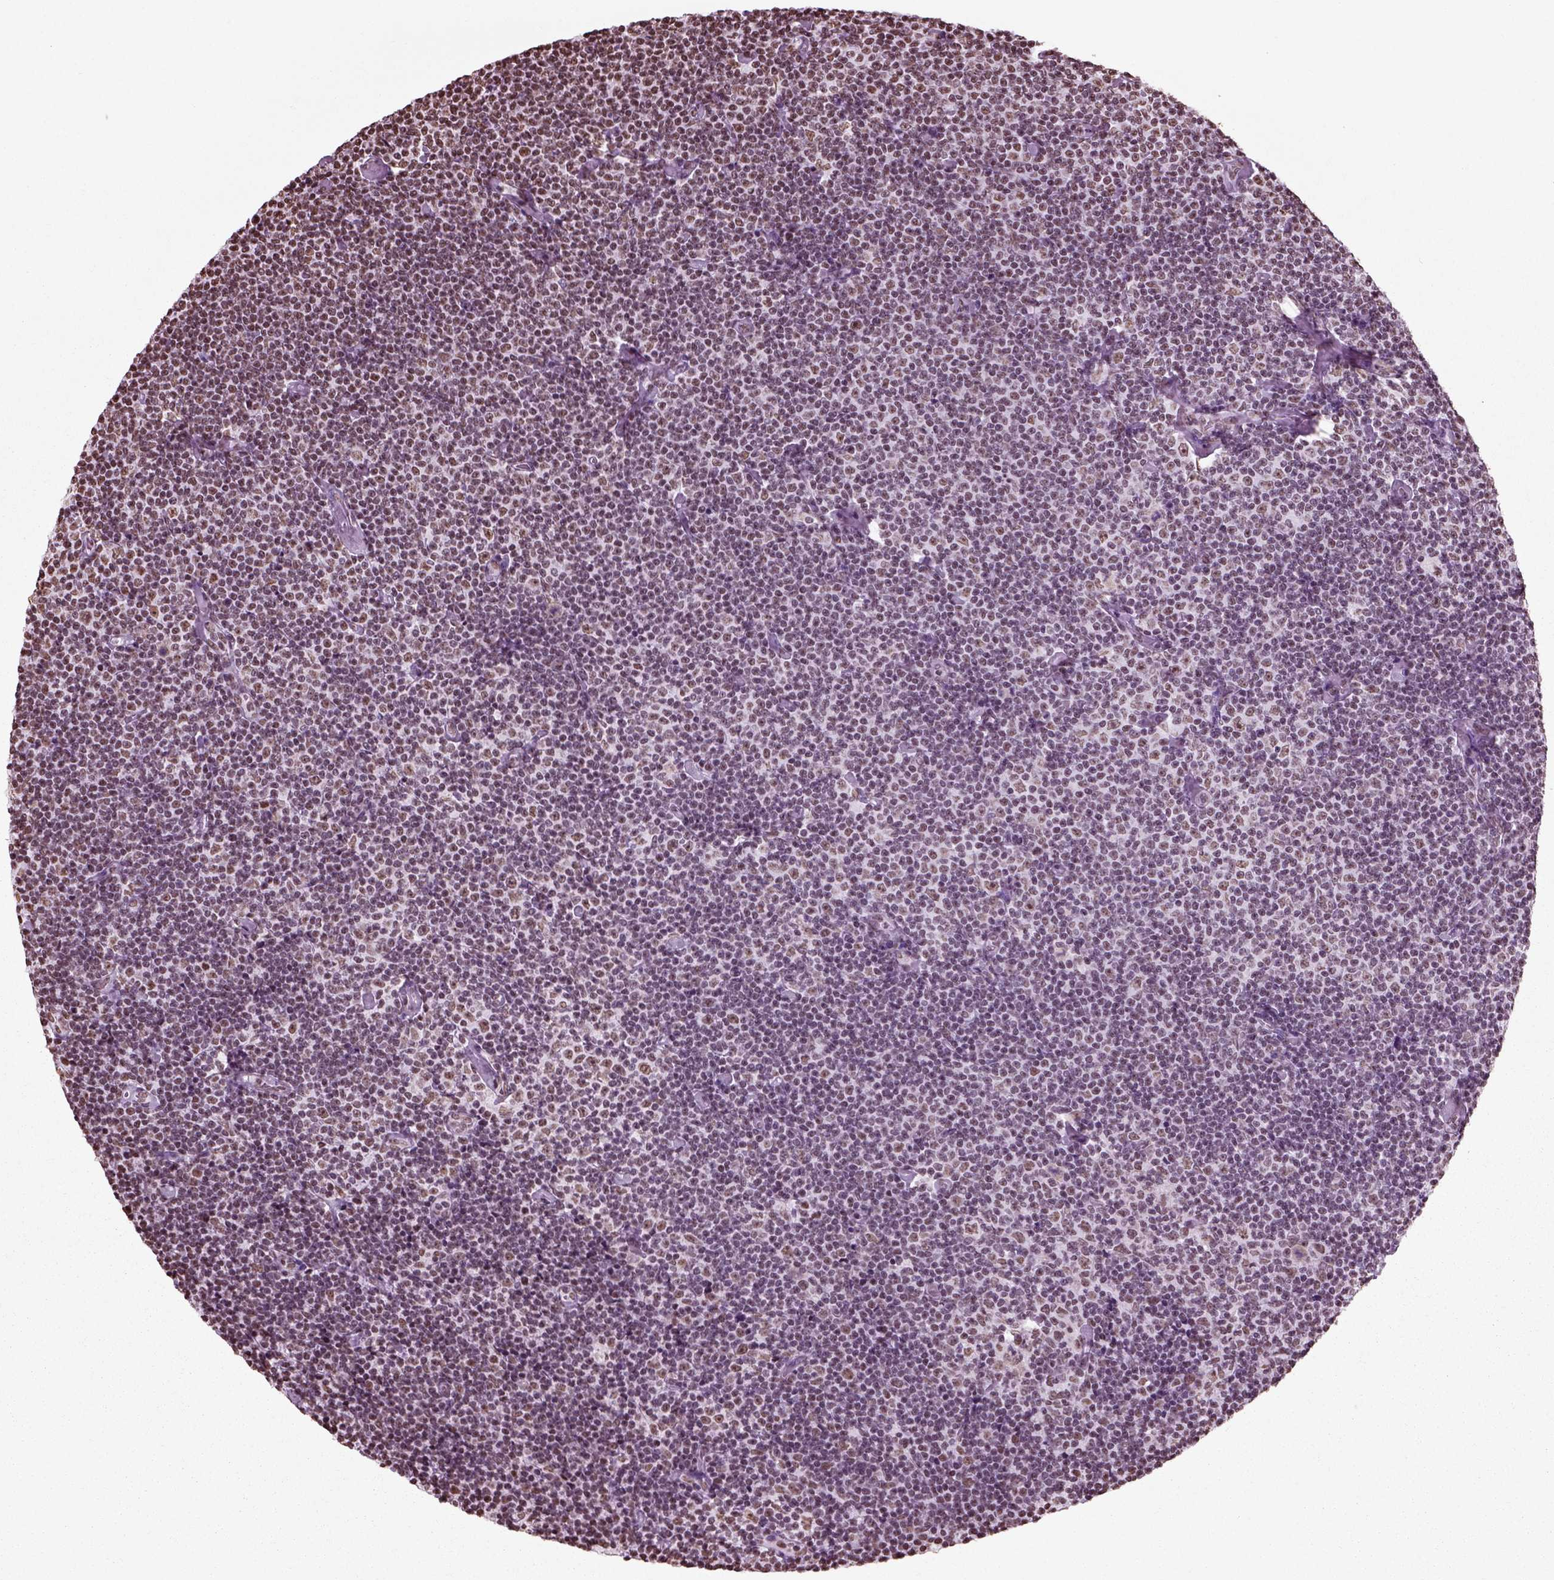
{"staining": {"intensity": "moderate", "quantity": "<25%", "location": "nuclear"}, "tissue": "lymphoma", "cell_type": "Tumor cells", "image_type": "cancer", "snomed": [{"axis": "morphology", "description": "Malignant lymphoma, non-Hodgkin's type, Low grade"}, {"axis": "topography", "description": "Lymph node"}], "caption": "Protein expression analysis of human lymphoma reveals moderate nuclear positivity in about <25% of tumor cells.", "gene": "POLR1H", "patient": {"sex": "male", "age": 81}}